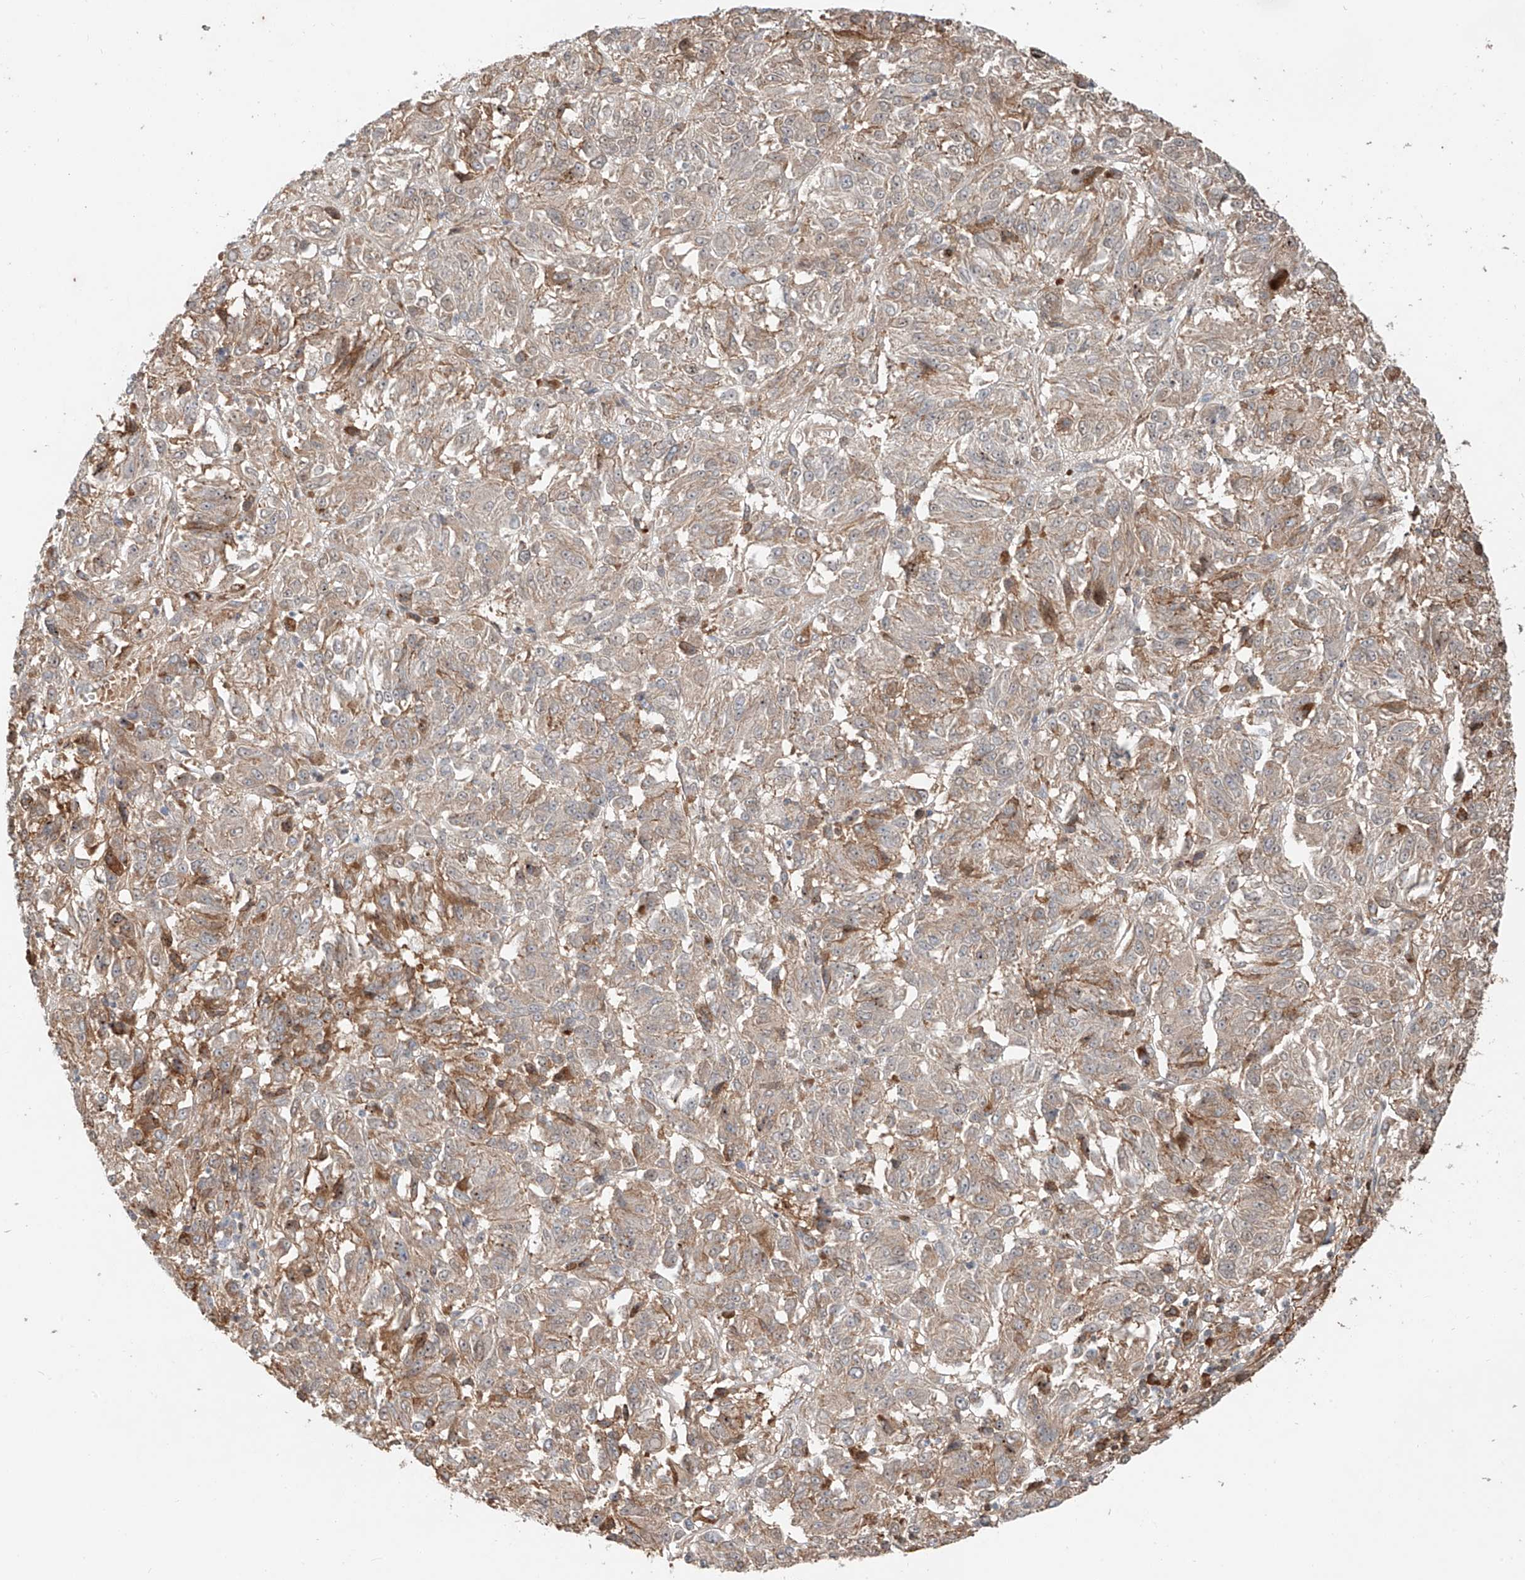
{"staining": {"intensity": "weak", "quantity": "25%-75%", "location": "cytoplasmic/membranous"}, "tissue": "melanoma", "cell_type": "Tumor cells", "image_type": "cancer", "snomed": [{"axis": "morphology", "description": "Malignant melanoma, Metastatic site"}, {"axis": "topography", "description": "Lung"}], "caption": "Malignant melanoma (metastatic site) stained for a protein reveals weak cytoplasmic/membranous positivity in tumor cells.", "gene": "CEP162", "patient": {"sex": "male", "age": 64}}